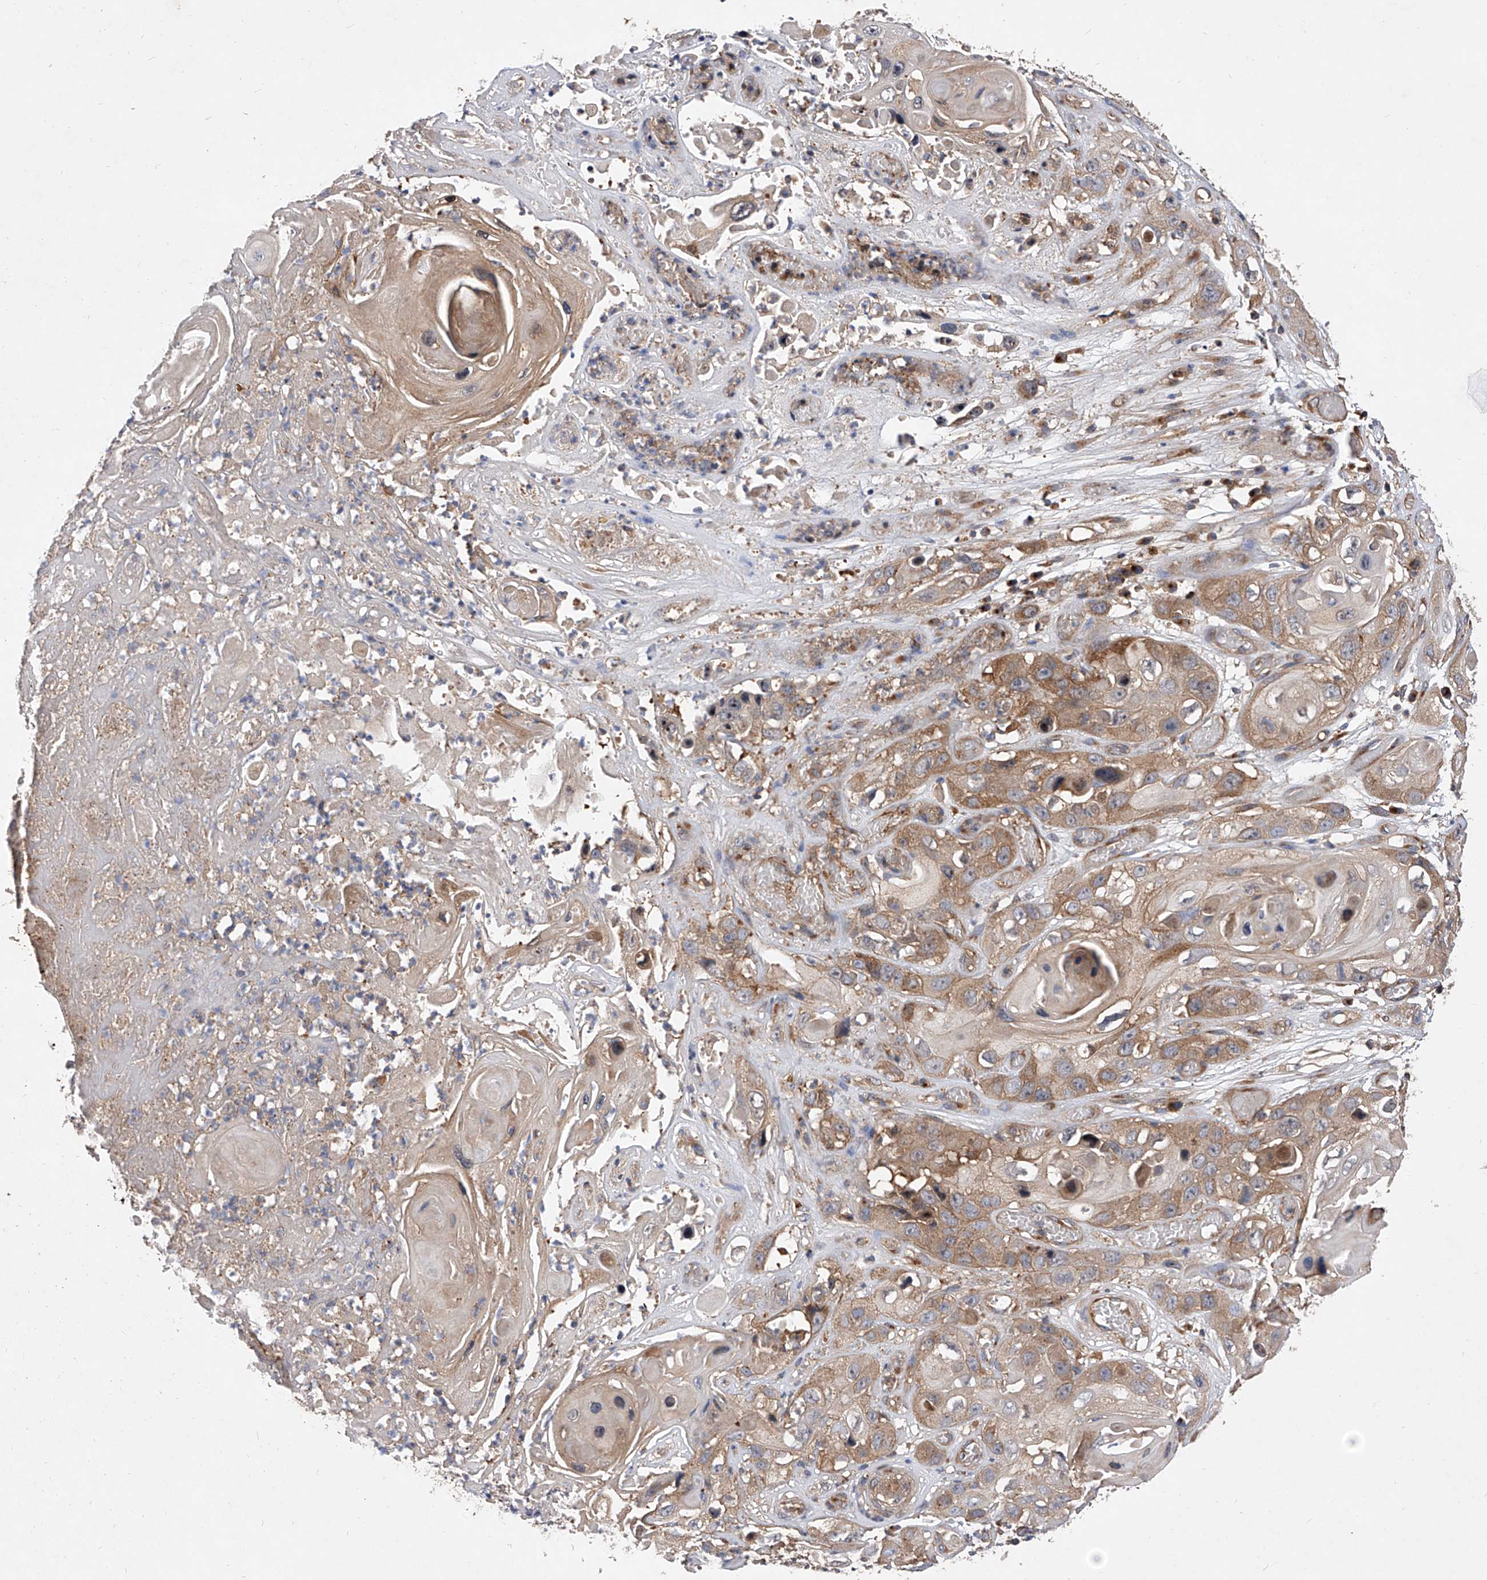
{"staining": {"intensity": "moderate", "quantity": ">75%", "location": "cytoplasmic/membranous"}, "tissue": "skin cancer", "cell_type": "Tumor cells", "image_type": "cancer", "snomed": [{"axis": "morphology", "description": "Squamous cell carcinoma, NOS"}, {"axis": "topography", "description": "Skin"}], "caption": "Skin cancer (squamous cell carcinoma) tissue demonstrates moderate cytoplasmic/membranous expression in approximately >75% of tumor cells, visualized by immunohistochemistry.", "gene": "CFAP410", "patient": {"sex": "male", "age": 55}}